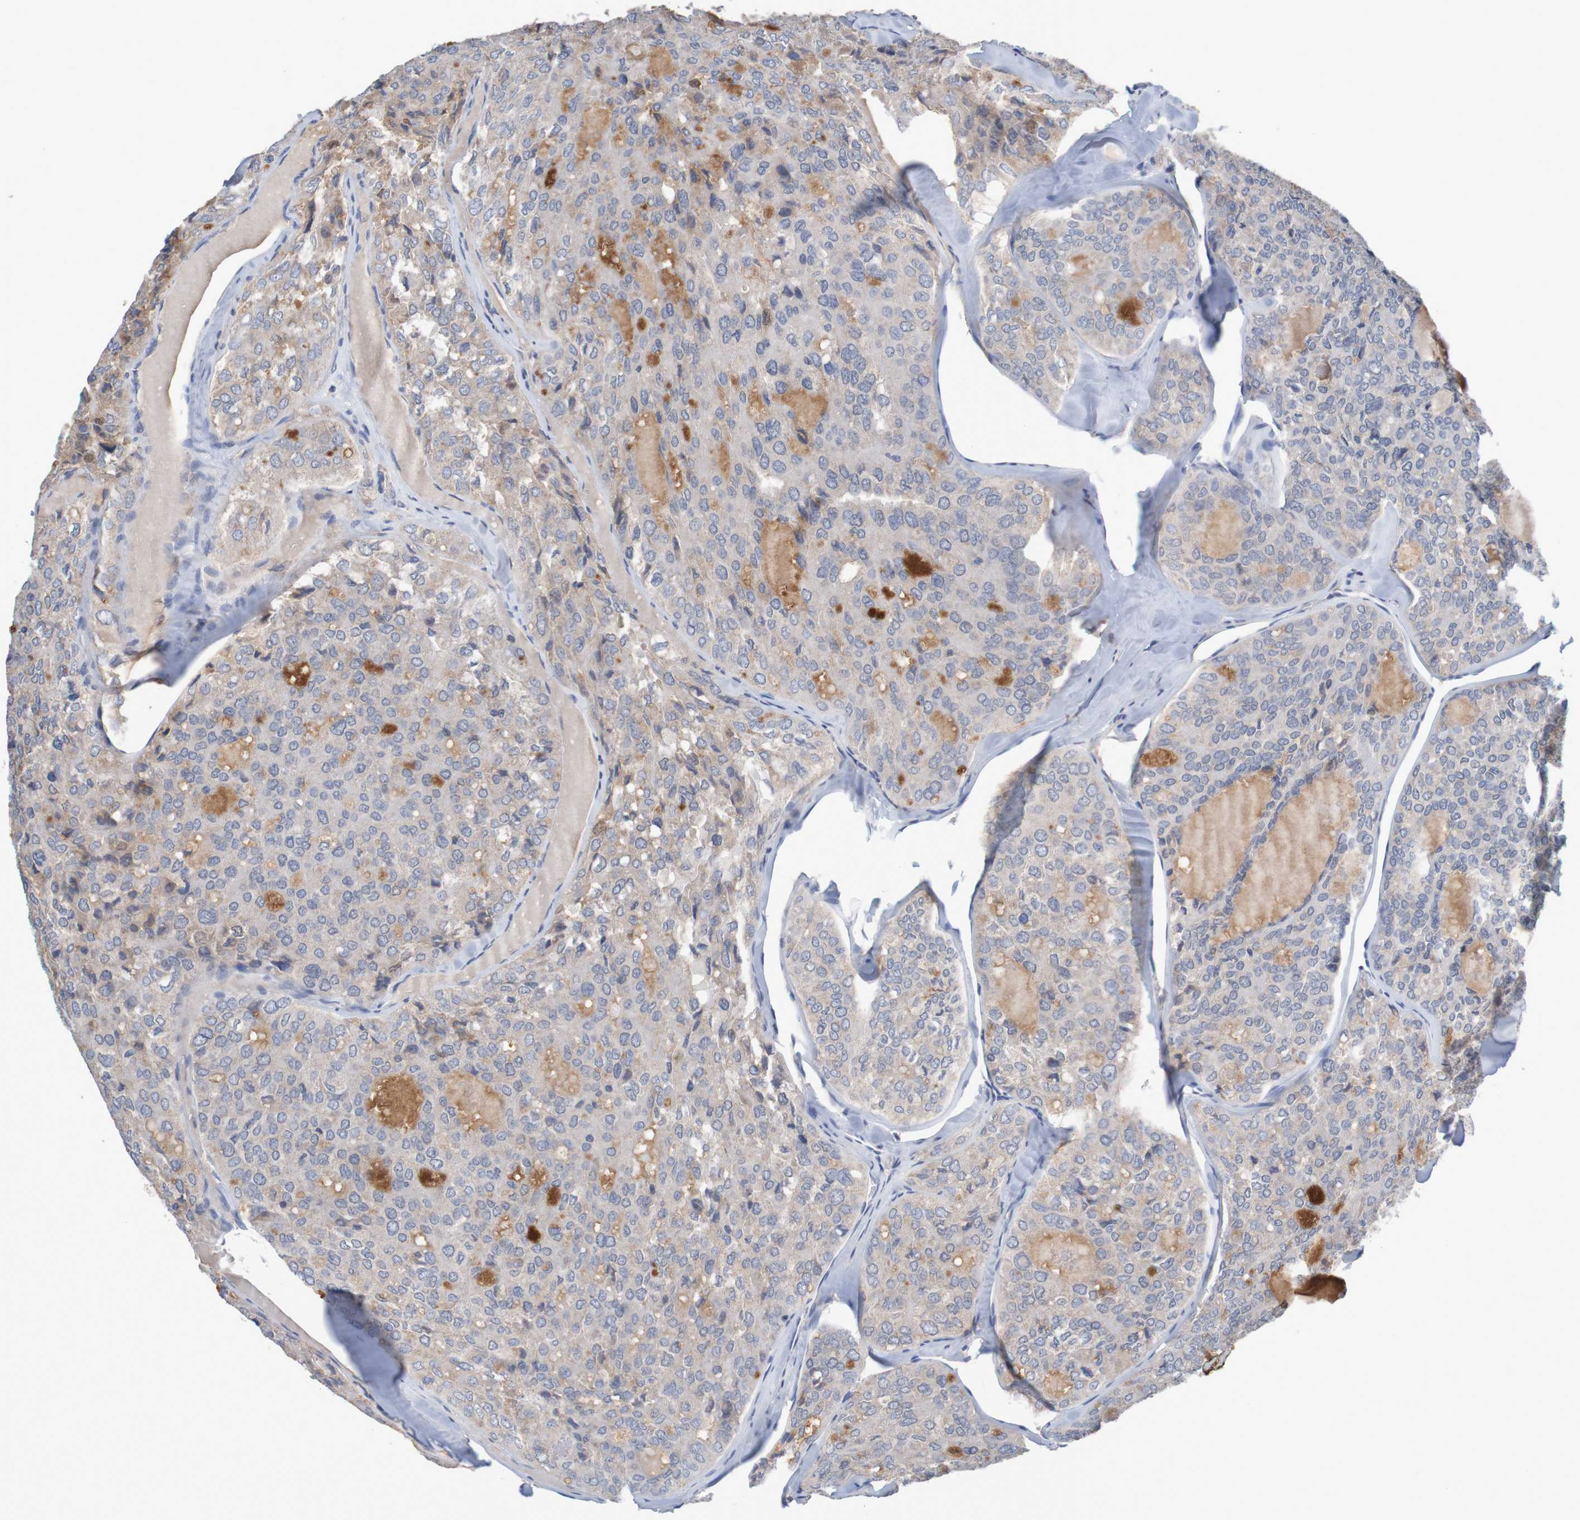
{"staining": {"intensity": "weak", "quantity": ">75%", "location": "cytoplasmic/membranous"}, "tissue": "thyroid cancer", "cell_type": "Tumor cells", "image_type": "cancer", "snomed": [{"axis": "morphology", "description": "Follicular adenoma carcinoma, NOS"}, {"axis": "topography", "description": "Thyroid gland"}], "caption": "A brown stain labels weak cytoplasmic/membranous positivity of a protein in human thyroid cancer tumor cells.", "gene": "LTA", "patient": {"sex": "male", "age": 75}}